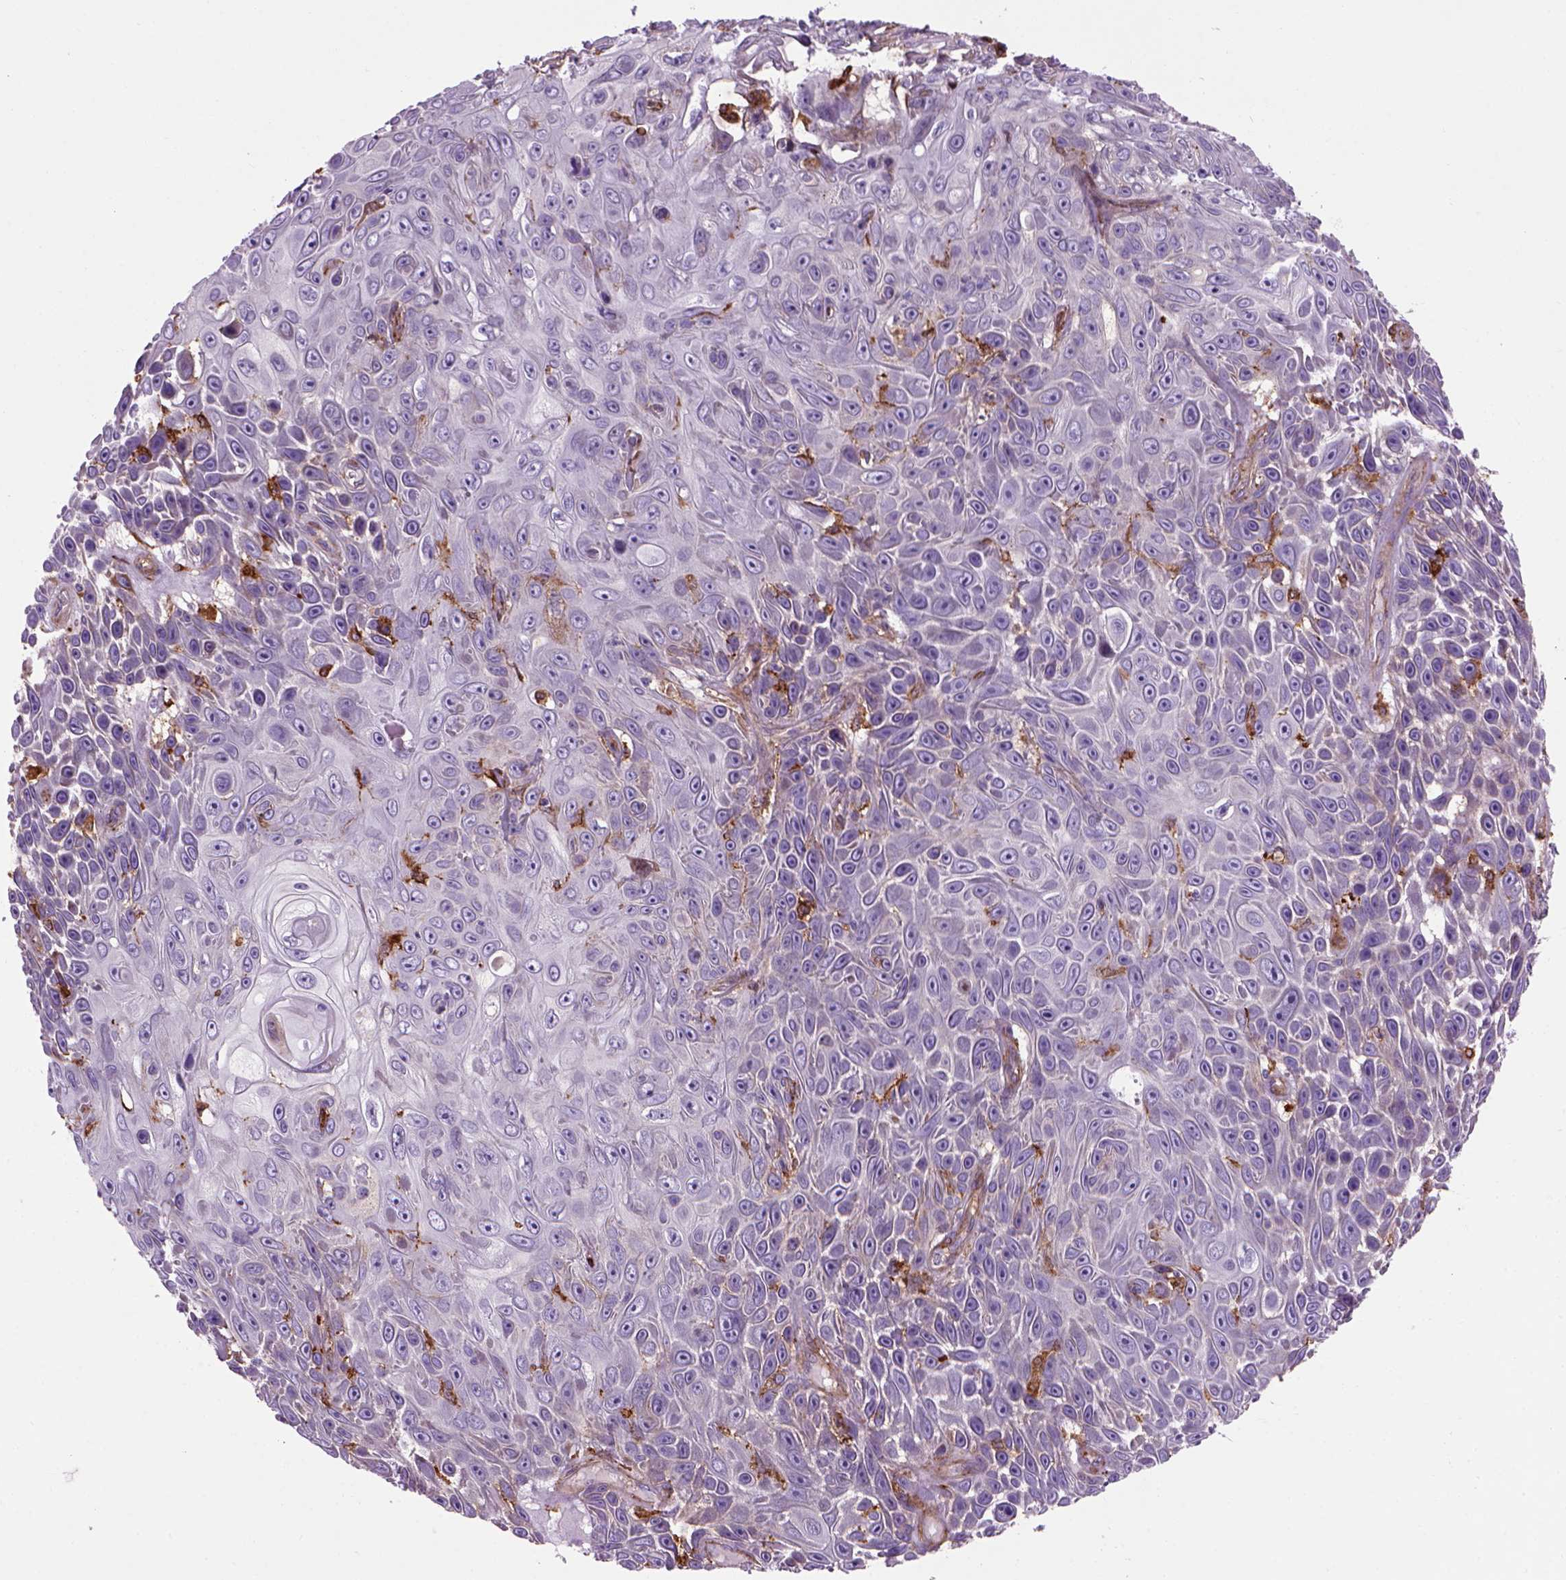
{"staining": {"intensity": "negative", "quantity": "none", "location": "none"}, "tissue": "skin cancer", "cell_type": "Tumor cells", "image_type": "cancer", "snomed": [{"axis": "morphology", "description": "Squamous cell carcinoma, NOS"}, {"axis": "topography", "description": "Skin"}], "caption": "Immunohistochemistry of skin squamous cell carcinoma exhibits no staining in tumor cells.", "gene": "MARCKS", "patient": {"sex": "male", "age": 82}}